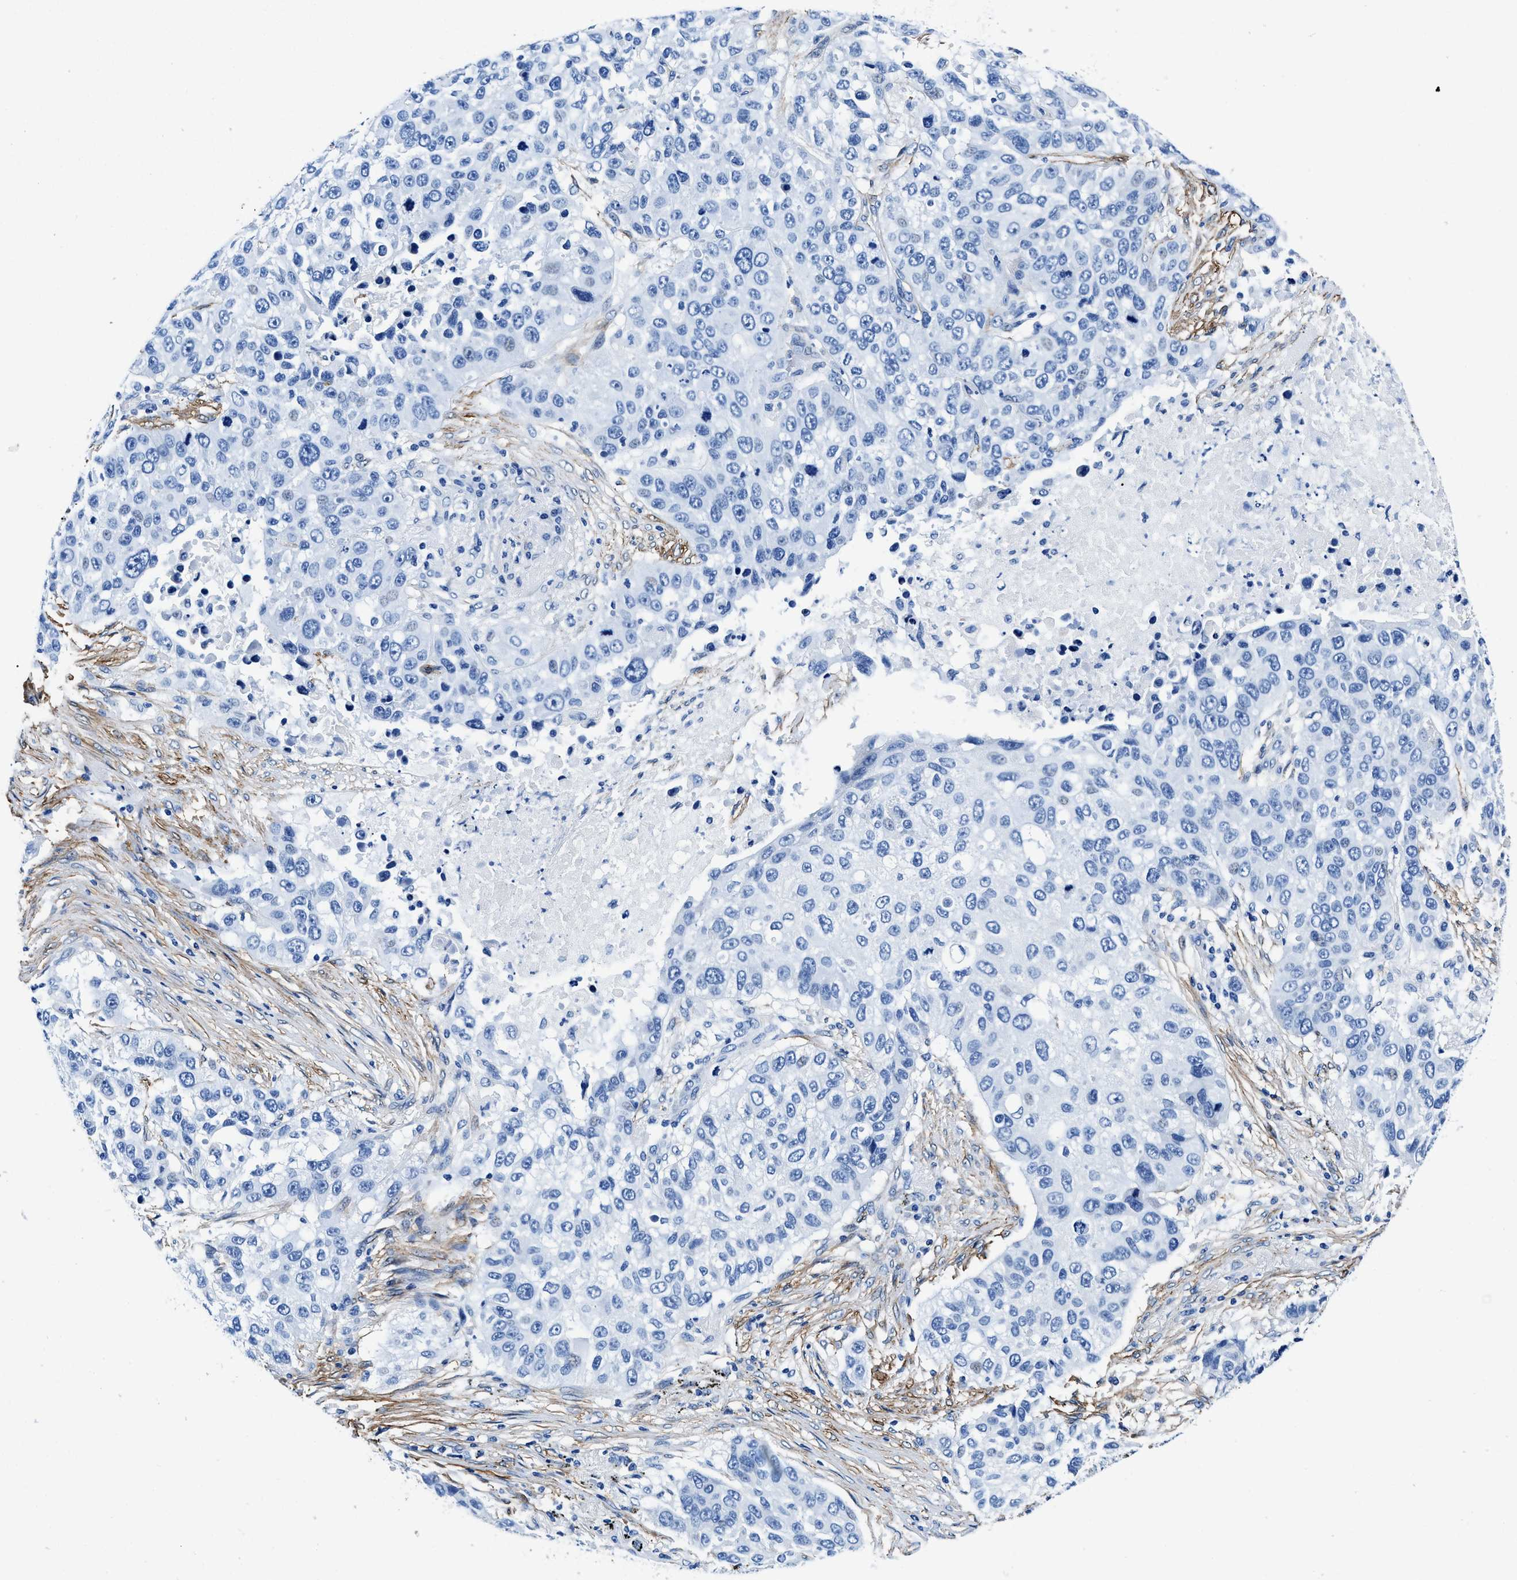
{"staining": {"intensity": "negative", "quantity": "none", "location": "none"}, "tissue": "lung cancer", "cell_type": "Tumor cells", "image_type": "cancer", "snomed": [{"axis": "morphology", "description": "Squamous cell carcinoma, NOS"}, {"axis": "topography", "description": "Lung"}], "caption": "High magnification brightfield microscopy of lung squamous cell carcinoma stained with DAB (3,3'-diaminobenzidine) (brown) and counterstained with hematoxylin (blue): tumor cells show no significant positivity.", "gene": "TEX261", "patient": {"sex": "male", "age": 57}}